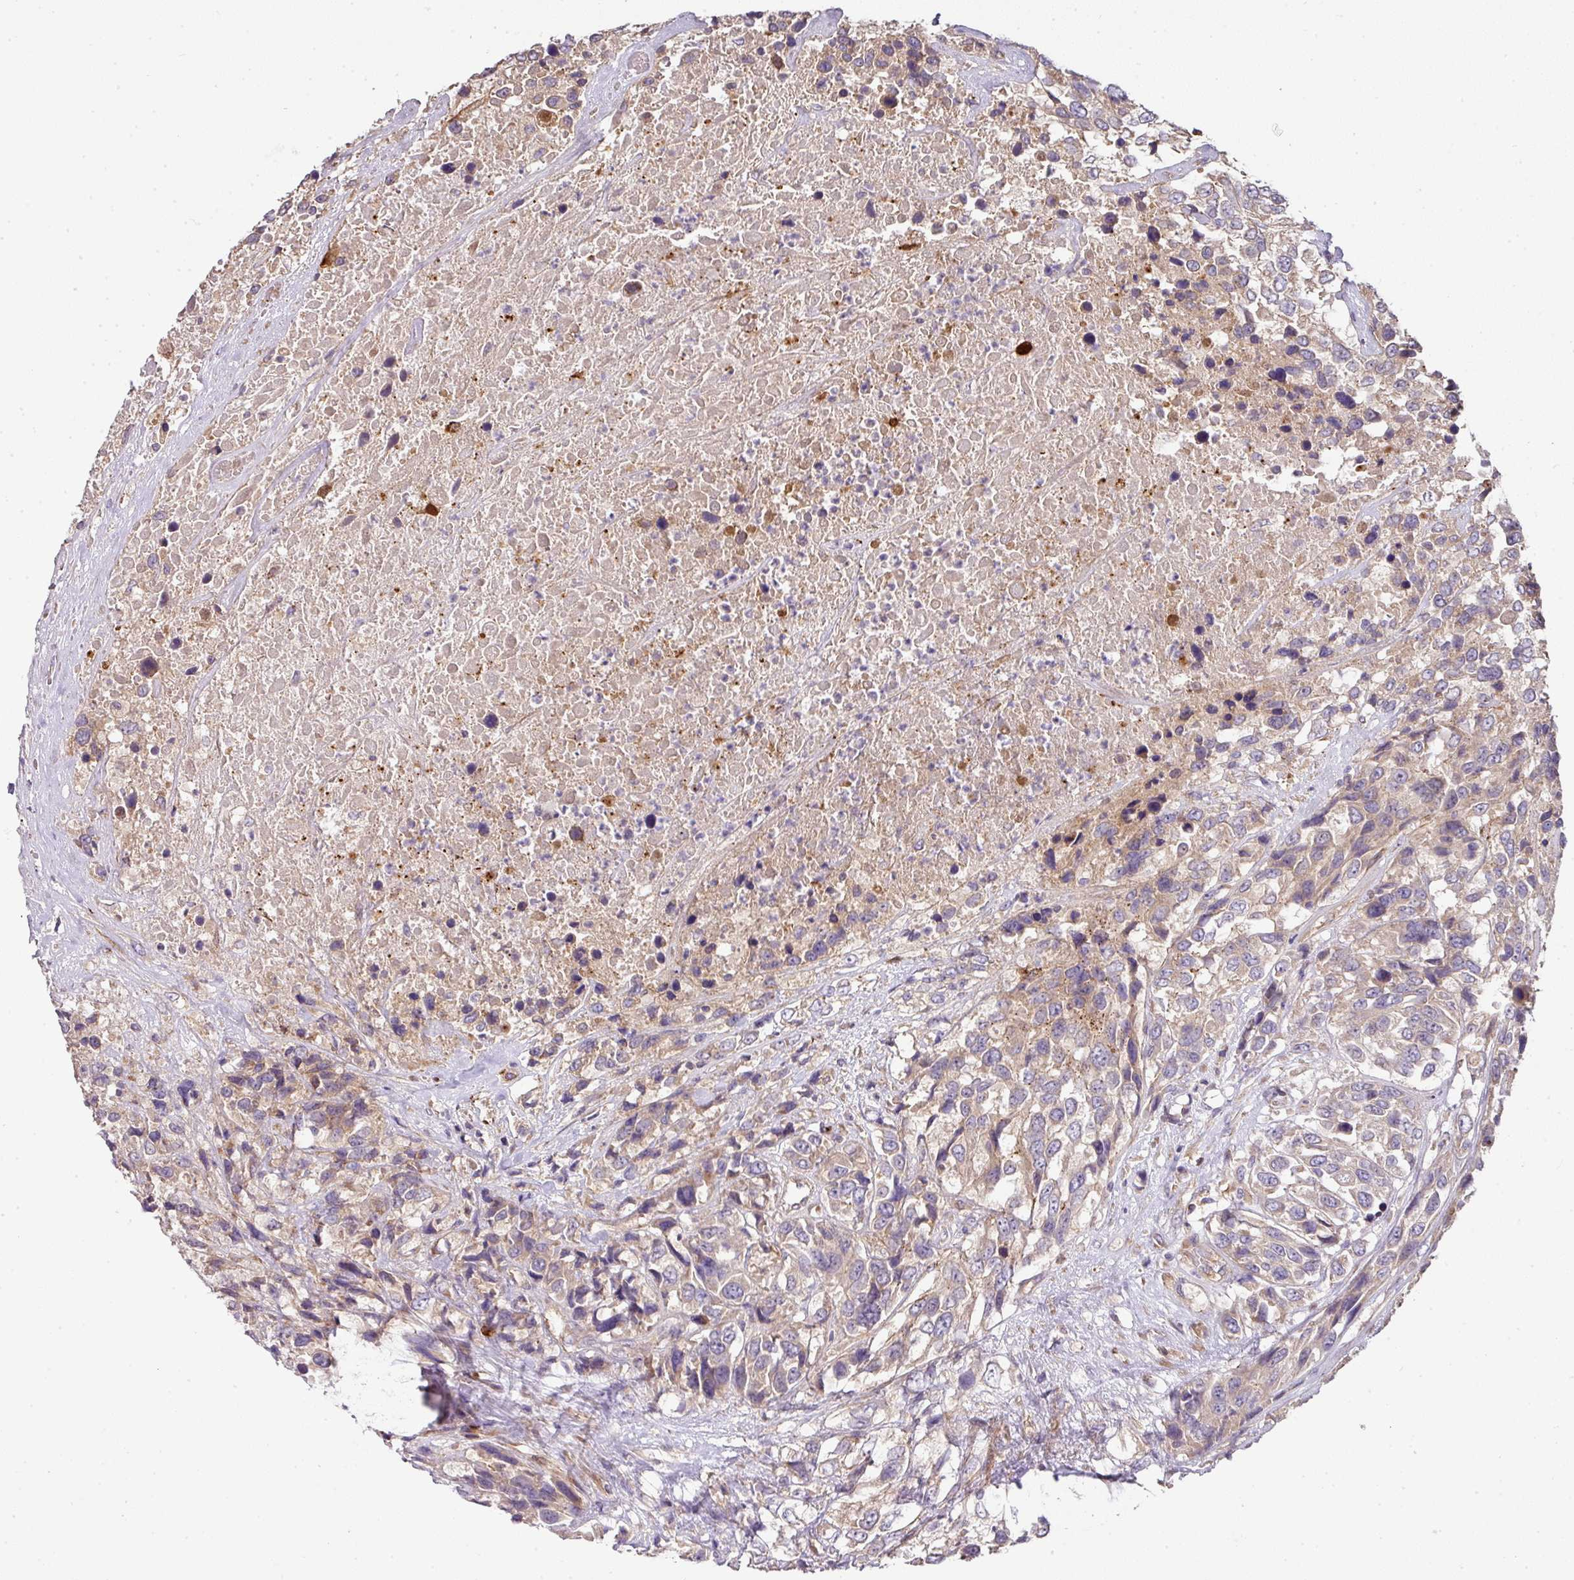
{"staining": {"intensity": "weak", "quantity": "<25%", "location": "cytoplasmic/membranous"}, "tissue": "urothelial cancer", "cell_type": "Tumor cells", "image_type": "cancer", "snomed": [{"axis": "morphology", "description": "Urothelial carcinoma, High grade"}, {"axis": "topography", "description": "Urinary bladder"}], "caption": "Tumor cells are negative for brown protein staining in urothelial carcinoma (high-grade).", "gene": "STK35", "patient": {"sex": "female", "age": 70}}